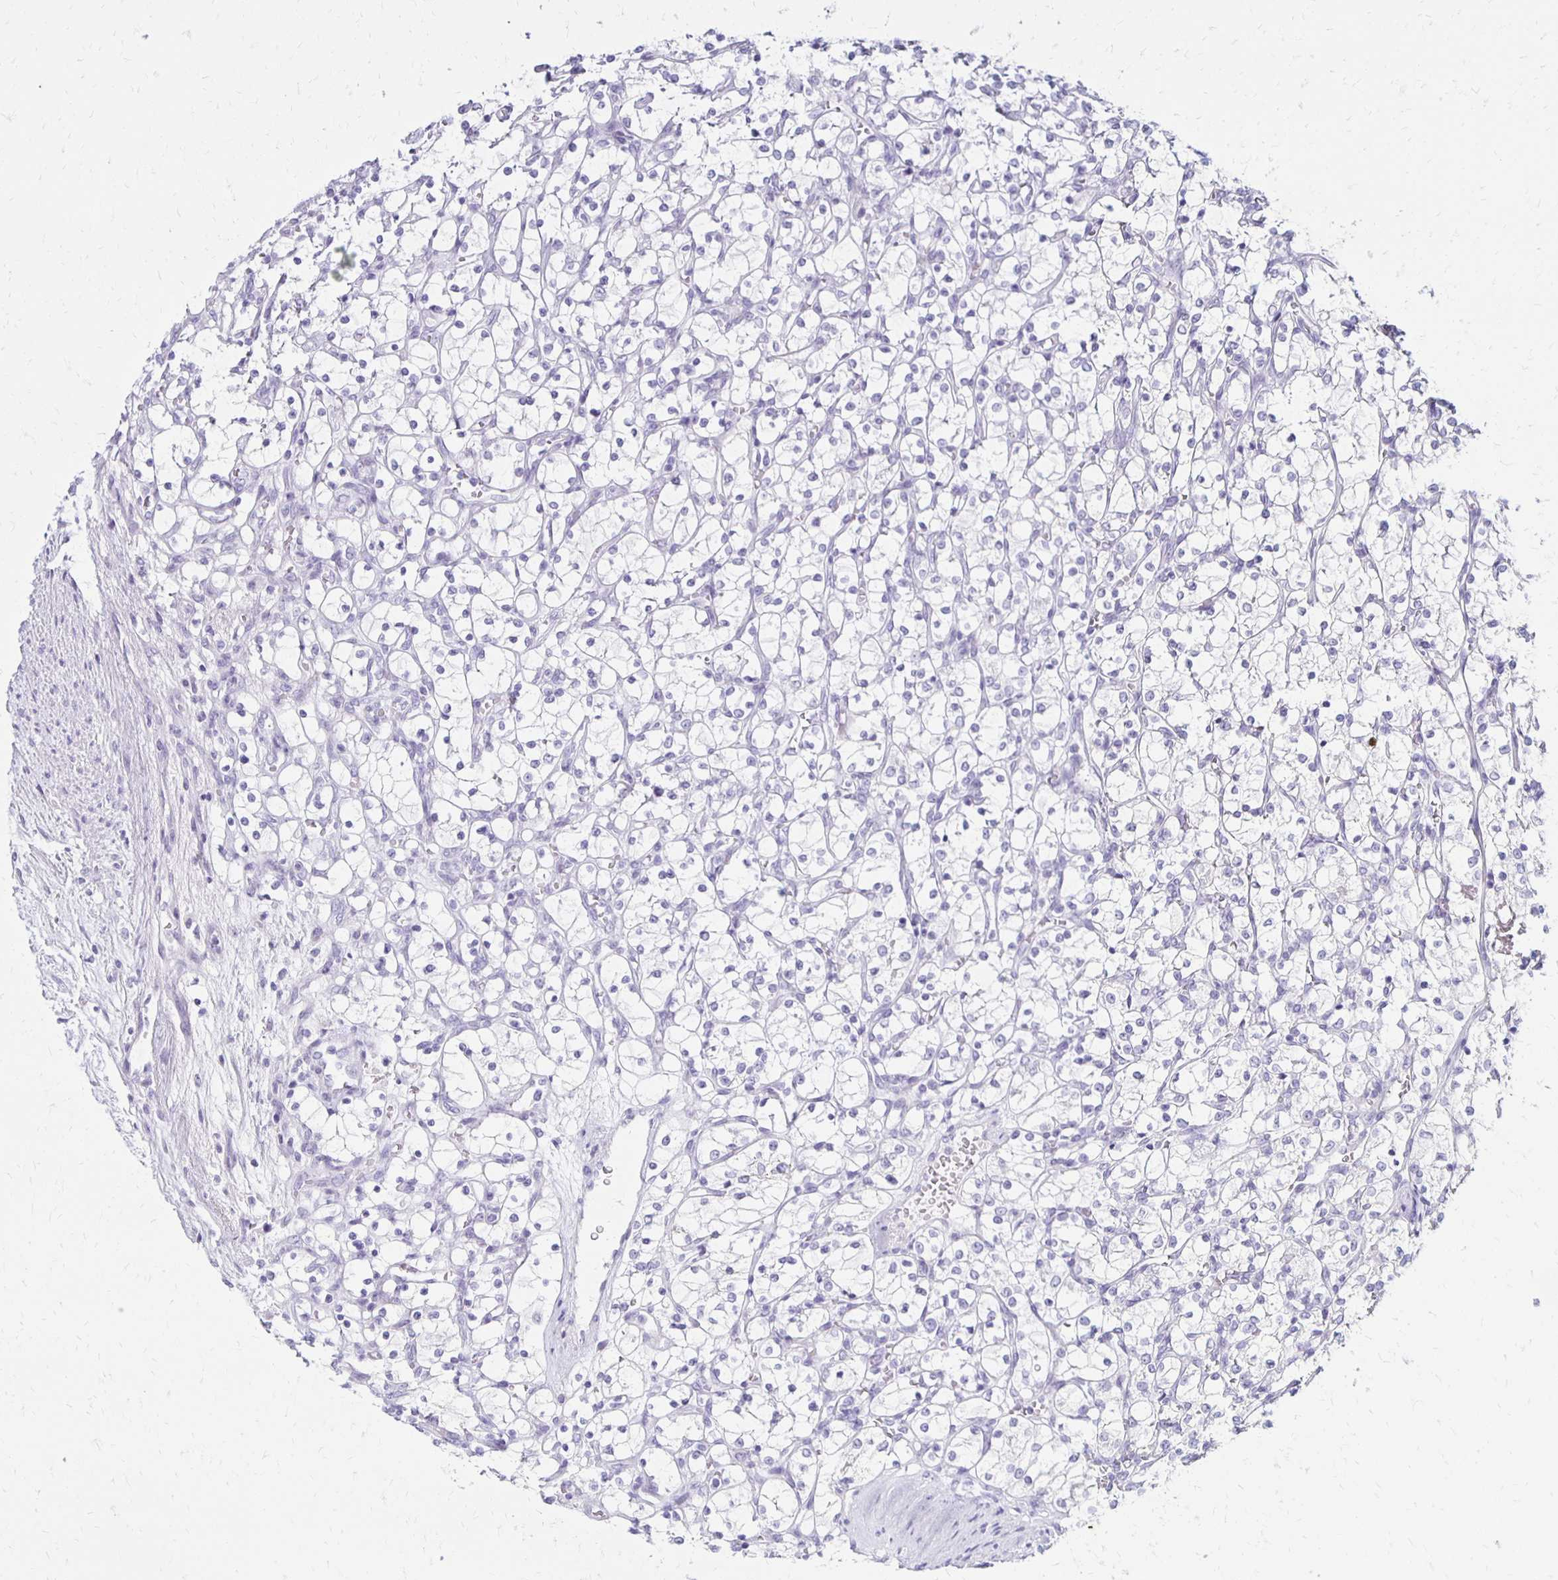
{"staining": {"intensity": "negative", "quantity": "none", "location": "none"}, "tissue": "renal cancer", "cell_type": "Tumor cells", "image_type": "cancer", "snomed": [{"axis": "morphology", "description": "Adenocarcinoma, NOS"}, {"axis": "topography", "description": "Kidney"}], "caption": "The micrograph shows no significant staining in tumor cells of adenocarcinoma (renal).", "gene": "RYR1", "patient": {"sex": "female", "age": 69}}